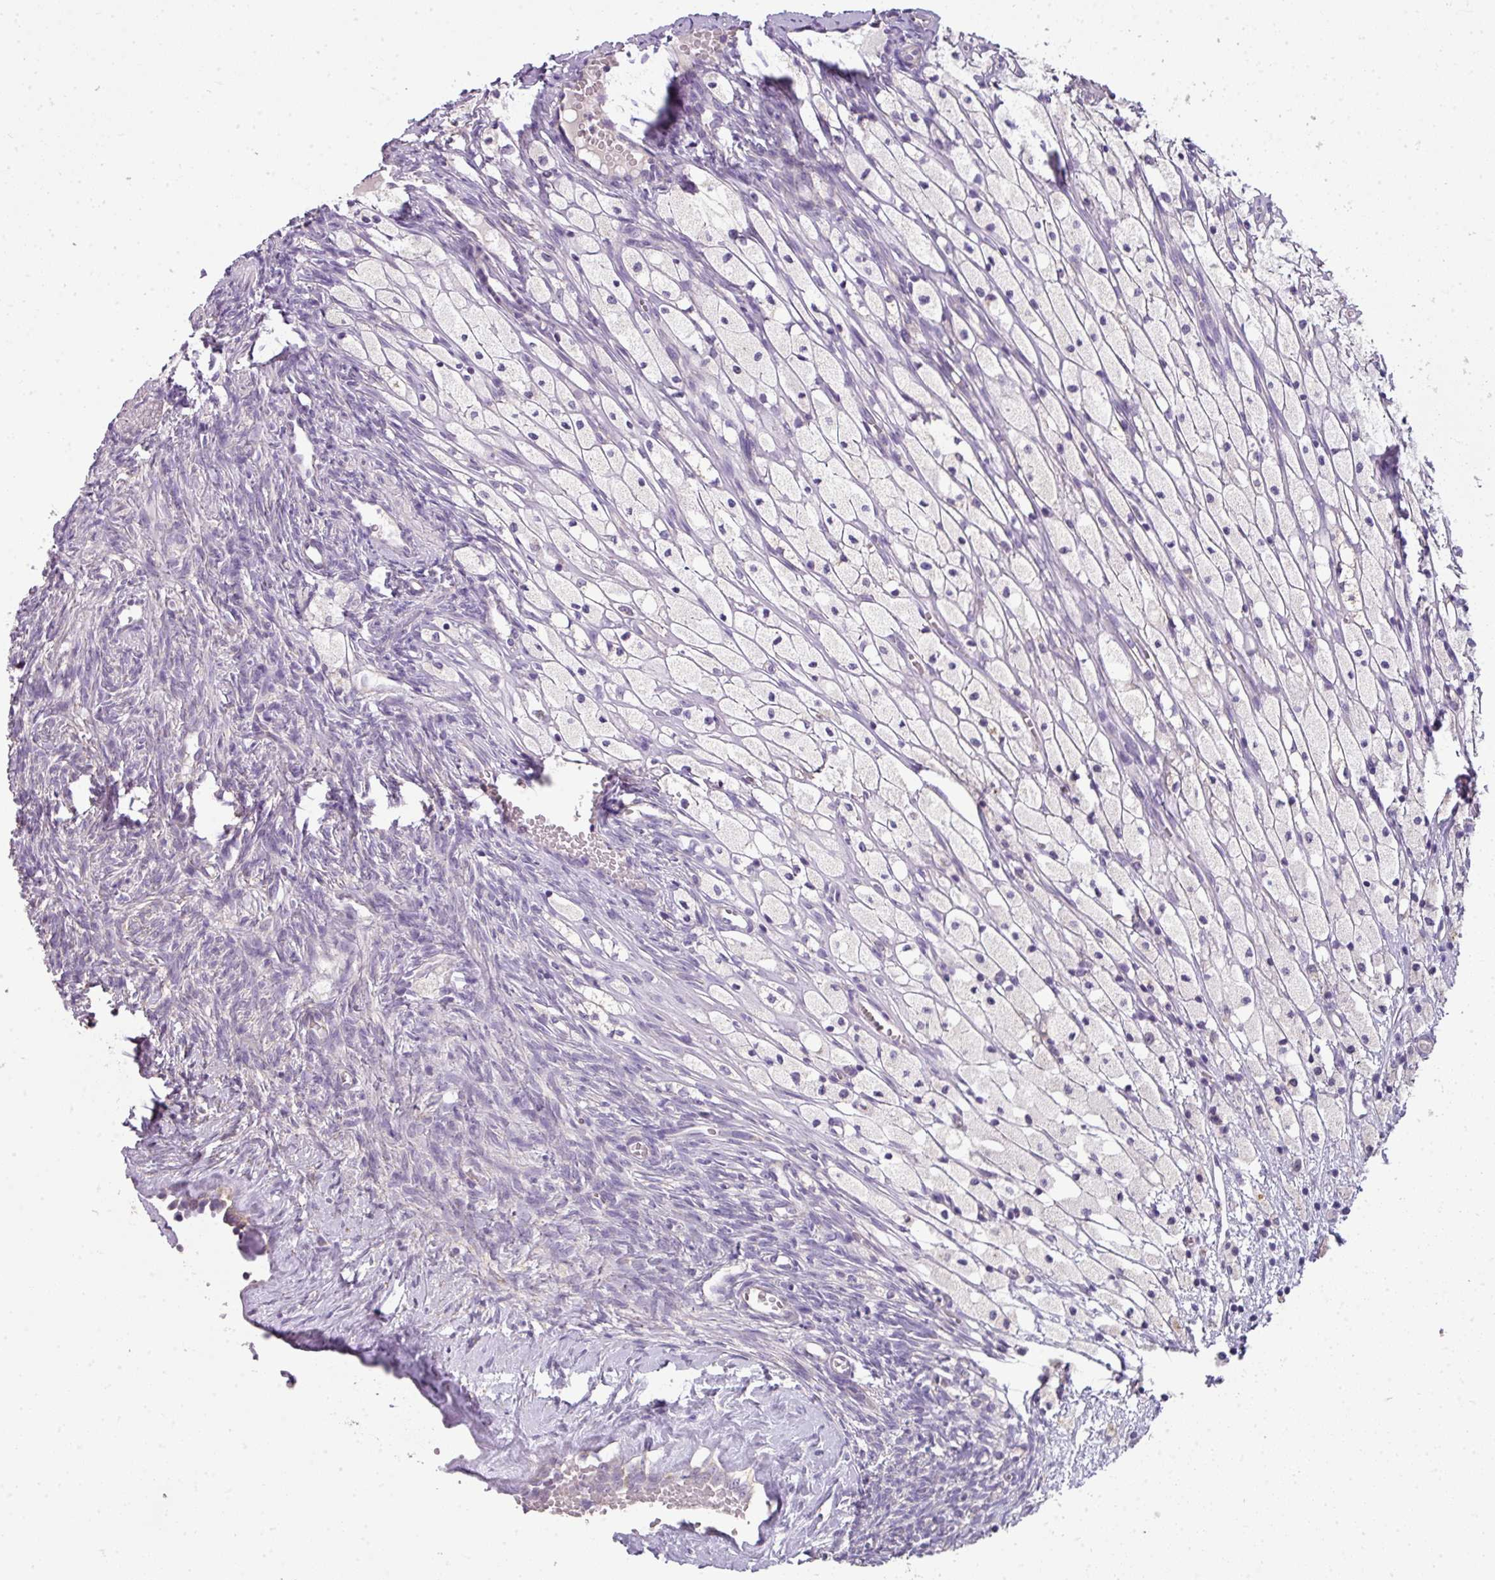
{"staining": {"intensity": "negative", "quantity": "none", "location": "none"}, "tissue": "ovary", "cell_type": "Ovarian stroma cells", "image_type": "normal", "snomed": [{"axis": "morphology", "description": "Normal tissue, NOS"}, {"axis": "topography", "description": "Ovary"}], "caption": "Immunohistochemical staining of normal human ovary displays no significant expression in ovarian stroma cells.", "gene": "PALS2", "patient": {"sex": "female", "age": 51}}